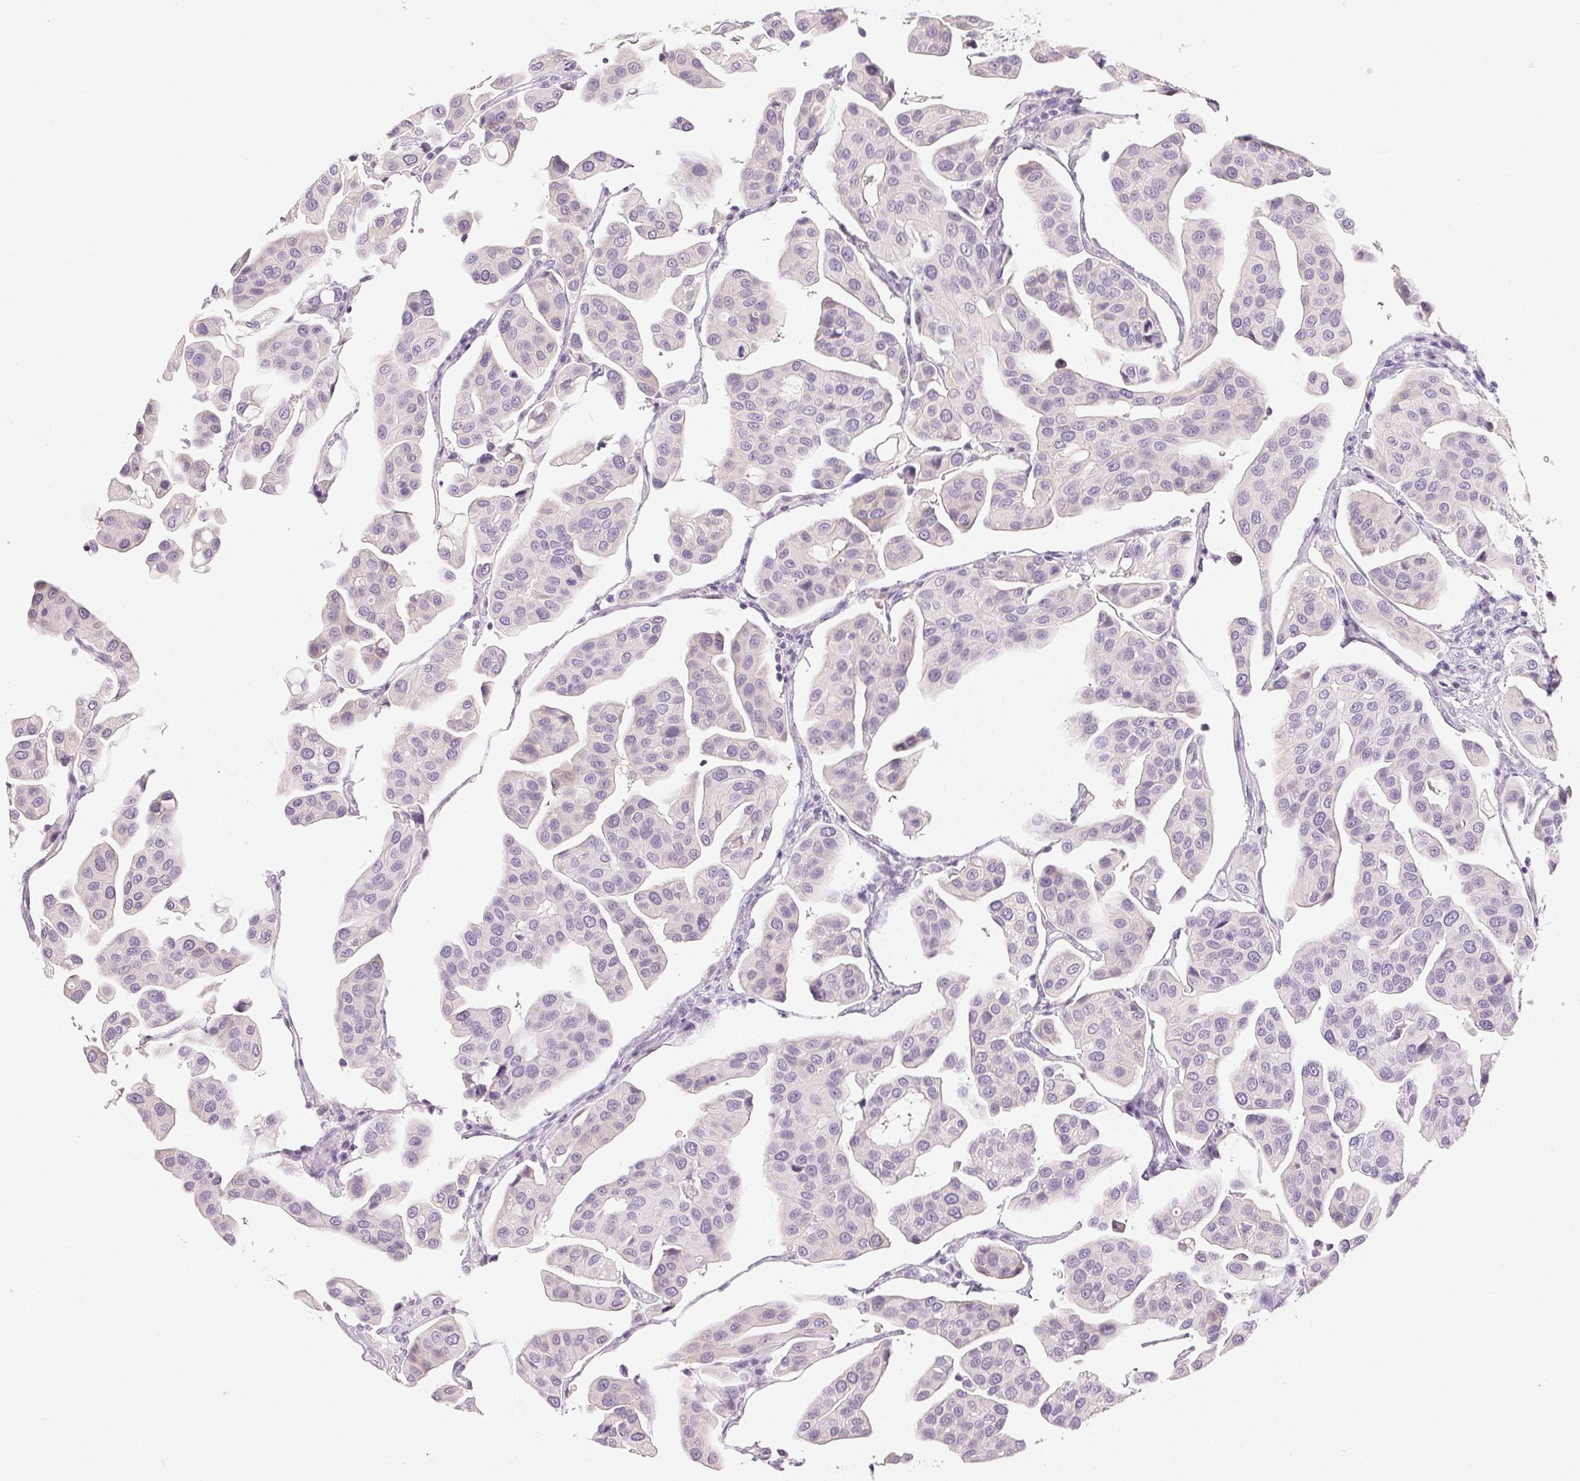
{"staining": {"intensity": "negative", "quantity": "none", "location": "none"}, "tissue": "renal cancer", "cell_type": "Tumor cells", "image_type": "cancer", "snomed": [{"axis": "morphology", "description": "Adenocarcinoma, NOS"}, {"axis": "topography", "description": "Urinary bladder"}], "caption": "Immunohistochemistry (IHC) image of renal cancer (adenocarcinoma) stained for a protein (brown), which displays no staining in tumor cells.", "gene": "MIOX", "patient": {"sex": "male", "age": 61}}